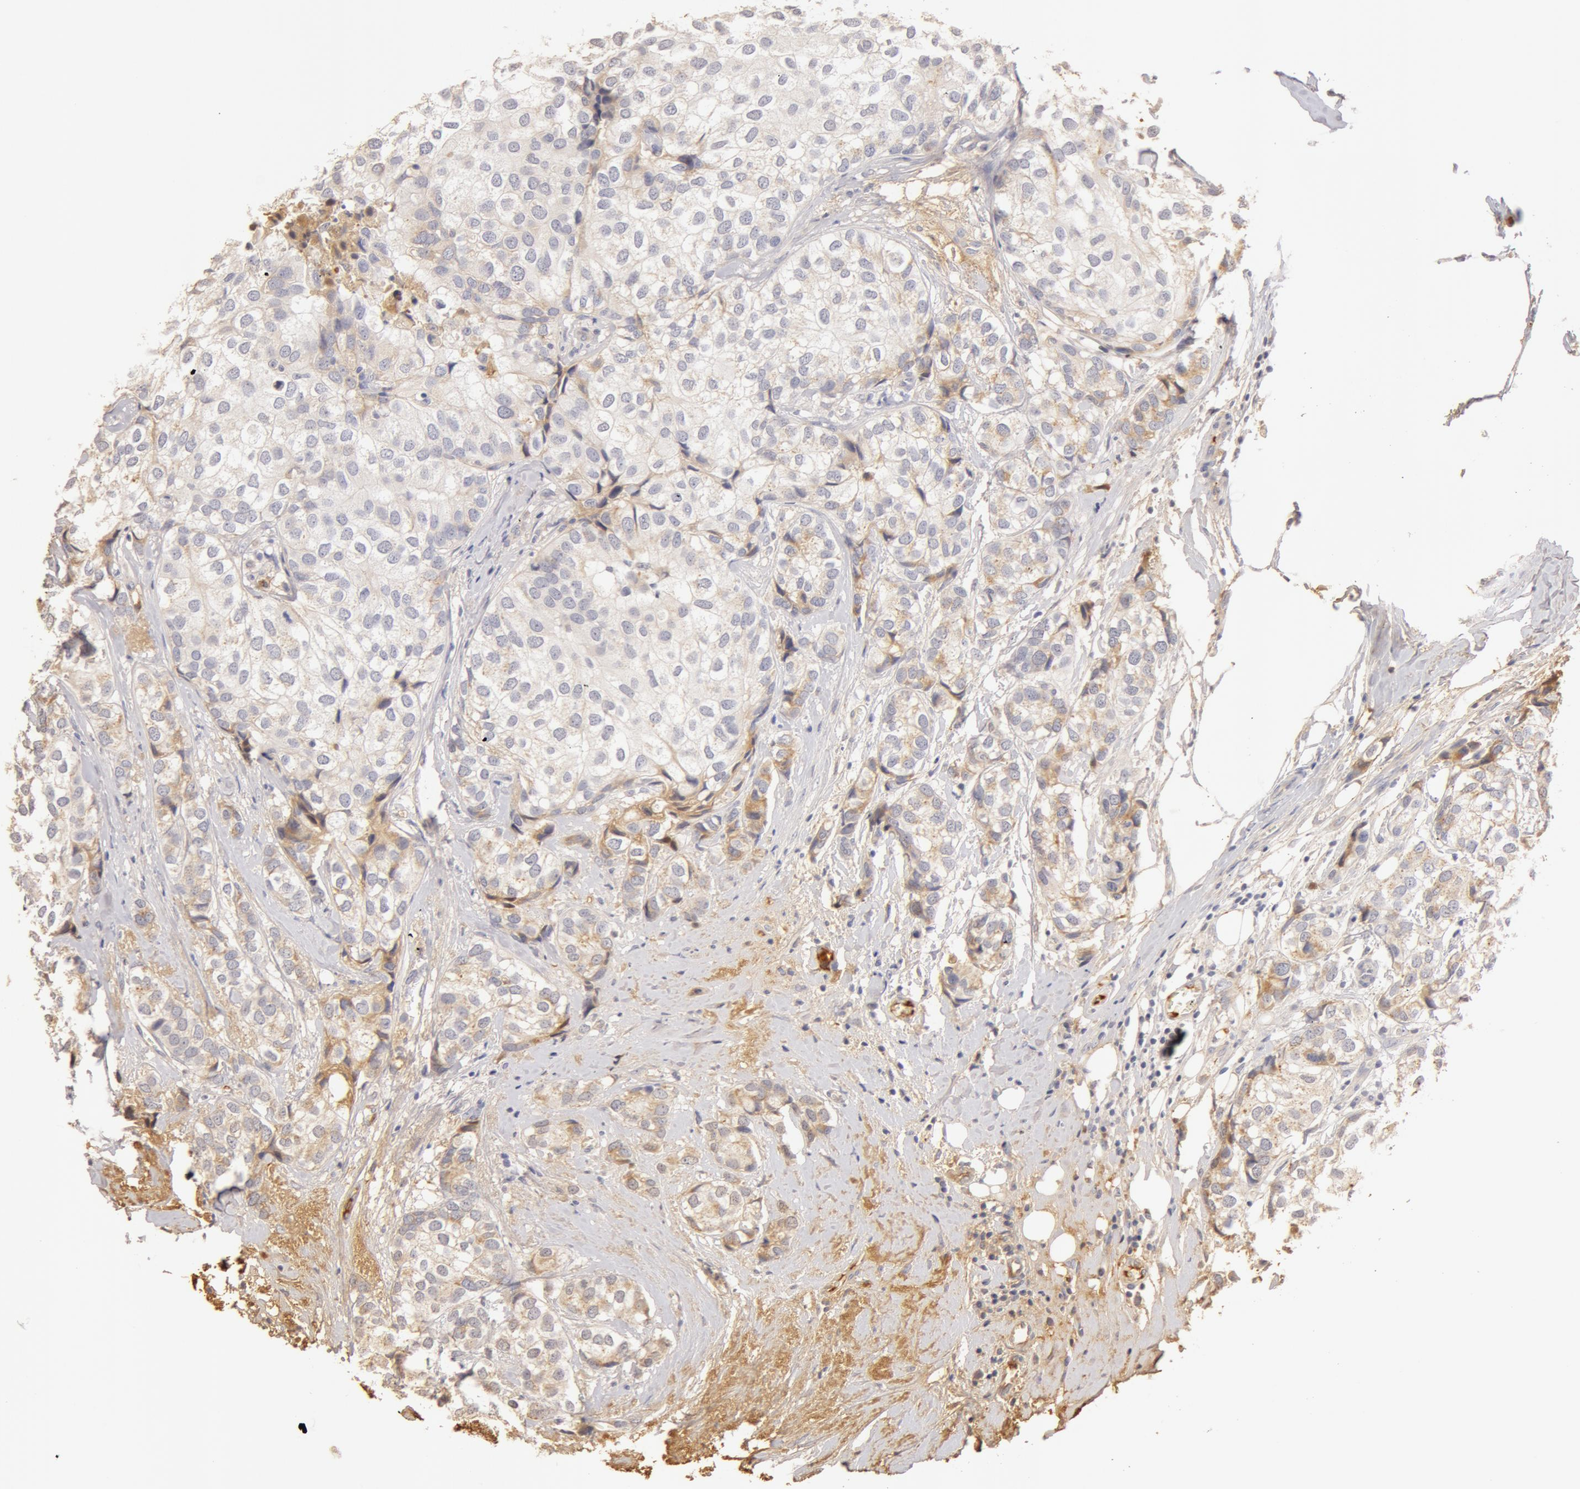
{"staining": {"intensity": "weak", "quantity": ">75%", "location": "cytoplasmic/membranous"}, "tissue": "breast cancer", "cell_type": "Tumor cells", "image_type": "cancer", "snomed": [{"axis": "morphology", "description": "Duct carcinoma"}, {"axis": "topography", "description": "Breast"}], "caption": "Human infiltrating ductal carcinoma (breast) stained with a protein marker displays weak staining in tumor cells.", "gene": "TF", "patient": {"sex": "female", "age": 68}}